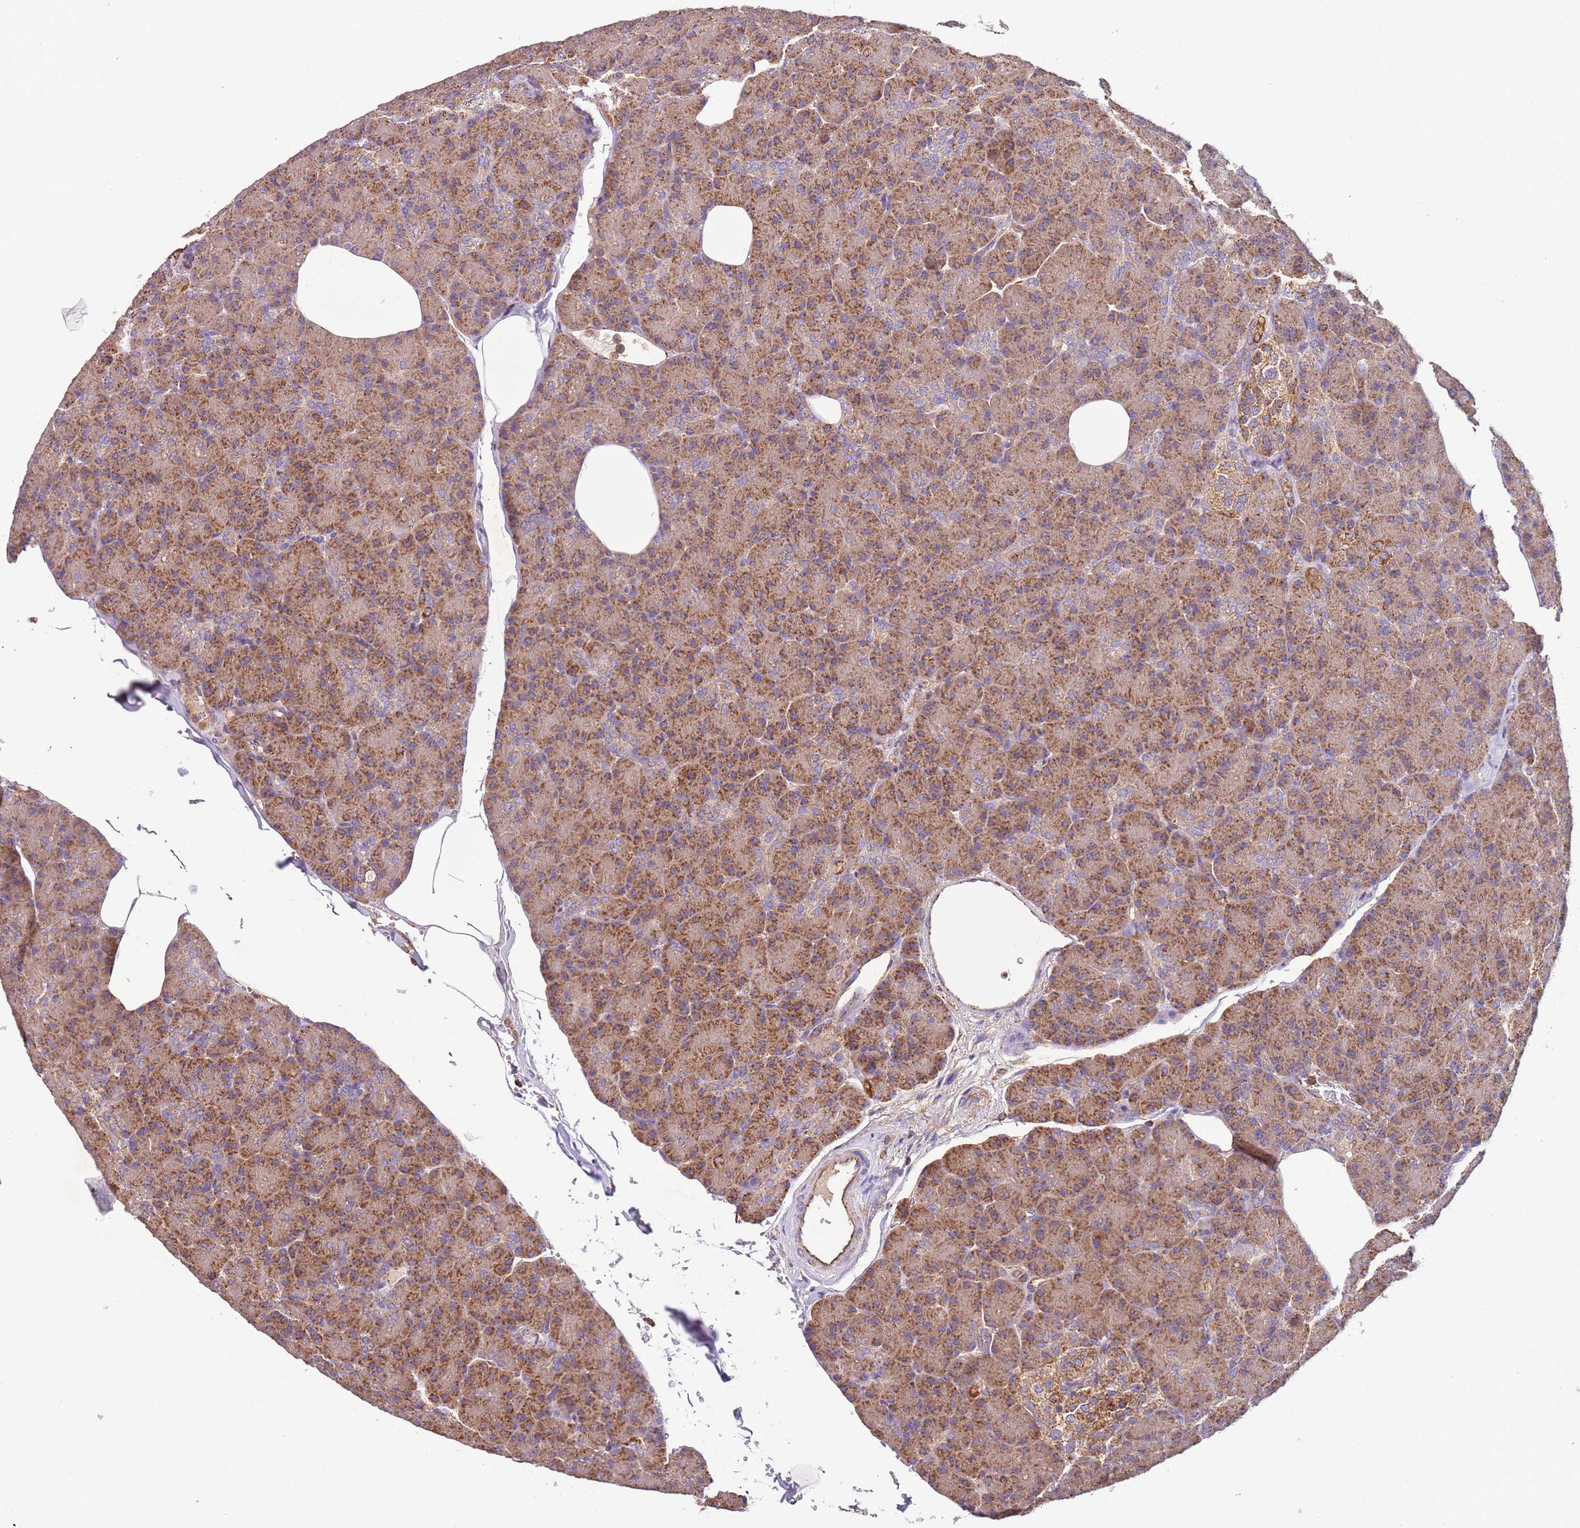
{"staining": {"intensity": "moderate", "quantity": ">75%", "location": "cytoplasmic/membranous"}, "tissue": "pancreas", "cell_type": "Exocrine glandular cells", "image_type": "normal", "snomed": [{"axis": "morphology", "description": "Normal tissue, NOS"}, {"axis": "topography", "description": "Pancreas"}], "caption": "This is a micrograph of immunohistochemistry staining of normal pancreas, which shows moderate staining in the cytoplasmic/membranous of exocrine glandular cells.", "gene": "RMND5A", "patient": {"sex": "female", "age": 43}}